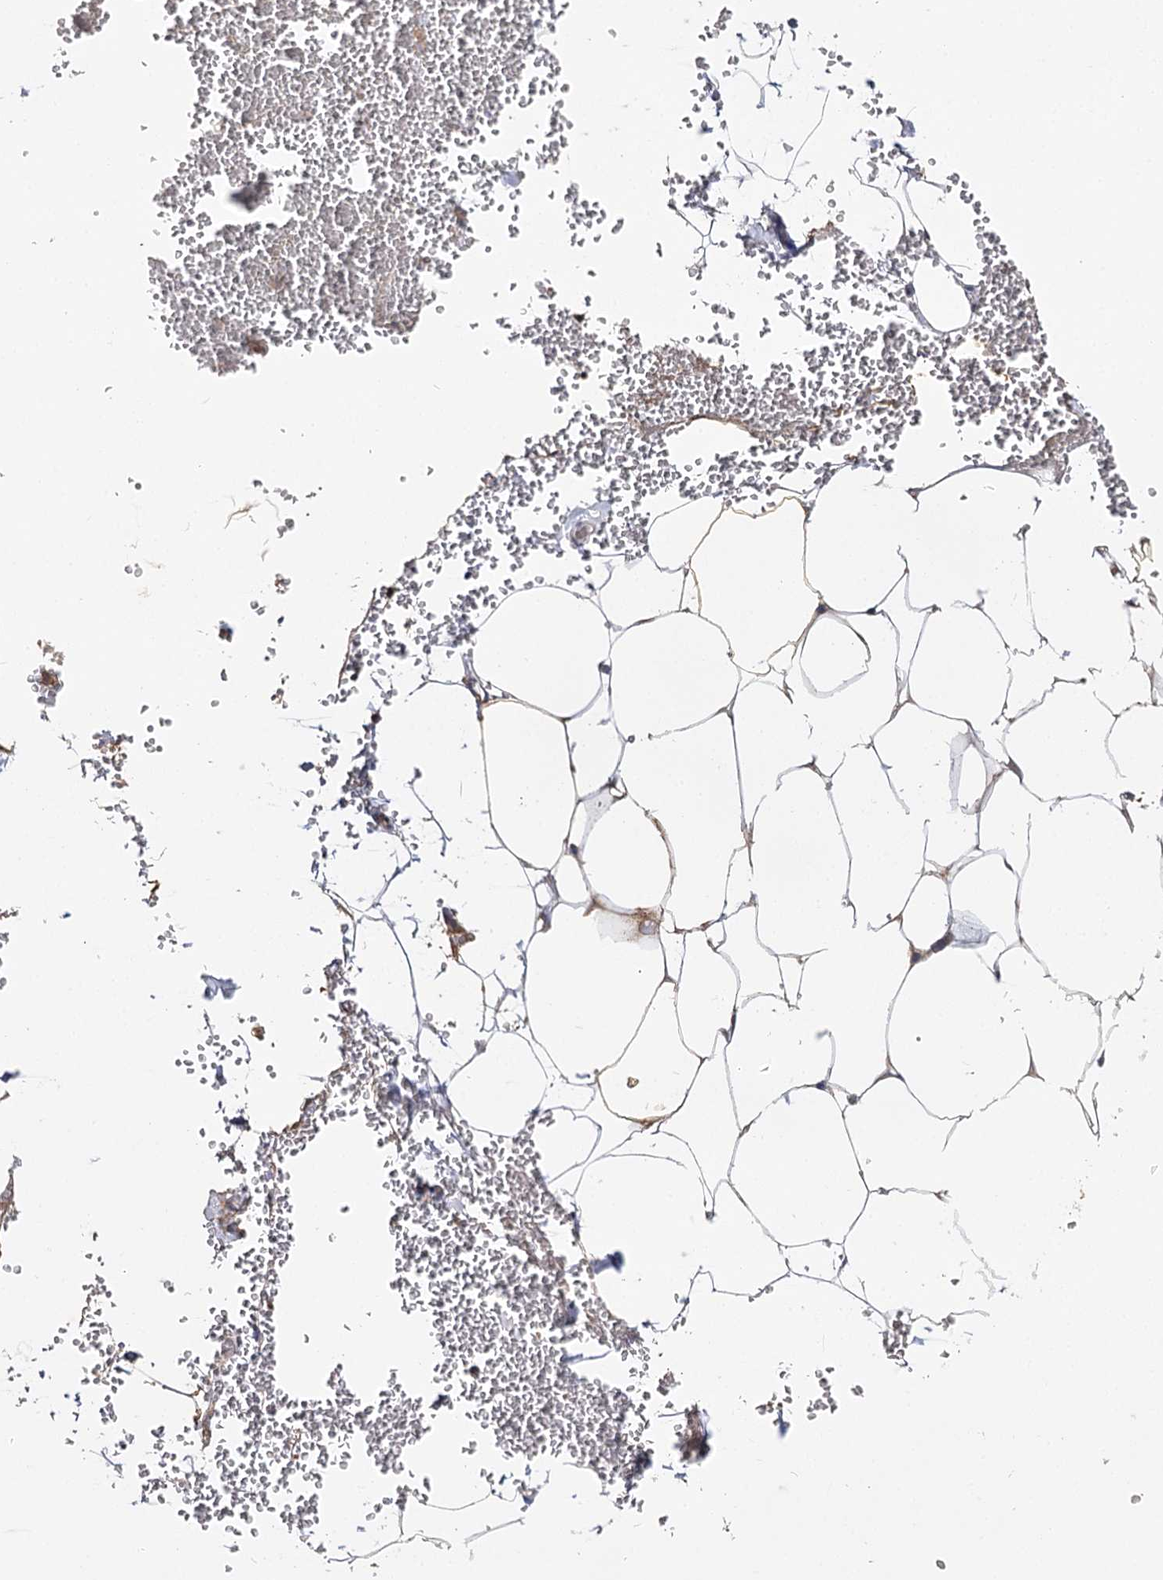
{"staining": {"intensity": "moderate", "quantity": "<25%", "location": "cytoplasmic/membranous"}, "tissue": "adipose tissue", "cell_type": "Adipocytes", "image_type": "normal", "snomed": [{"axis": "morphology", "description": "Normal tissue, NOS"}, {"axis": "topography", "description": "Gallbladder"}, {"axis": "topography", "description": "Peripheral nerve tissue"}], "caption": "This photomicrograph reveals immunohistochemistry staining of normal adipose tissue, with low moderate cytoplasmic/membranous positivity in approximately <25% of adipocytes.", "gene": "SEC24B", "patient": {"sex": "male", "age": 38}}